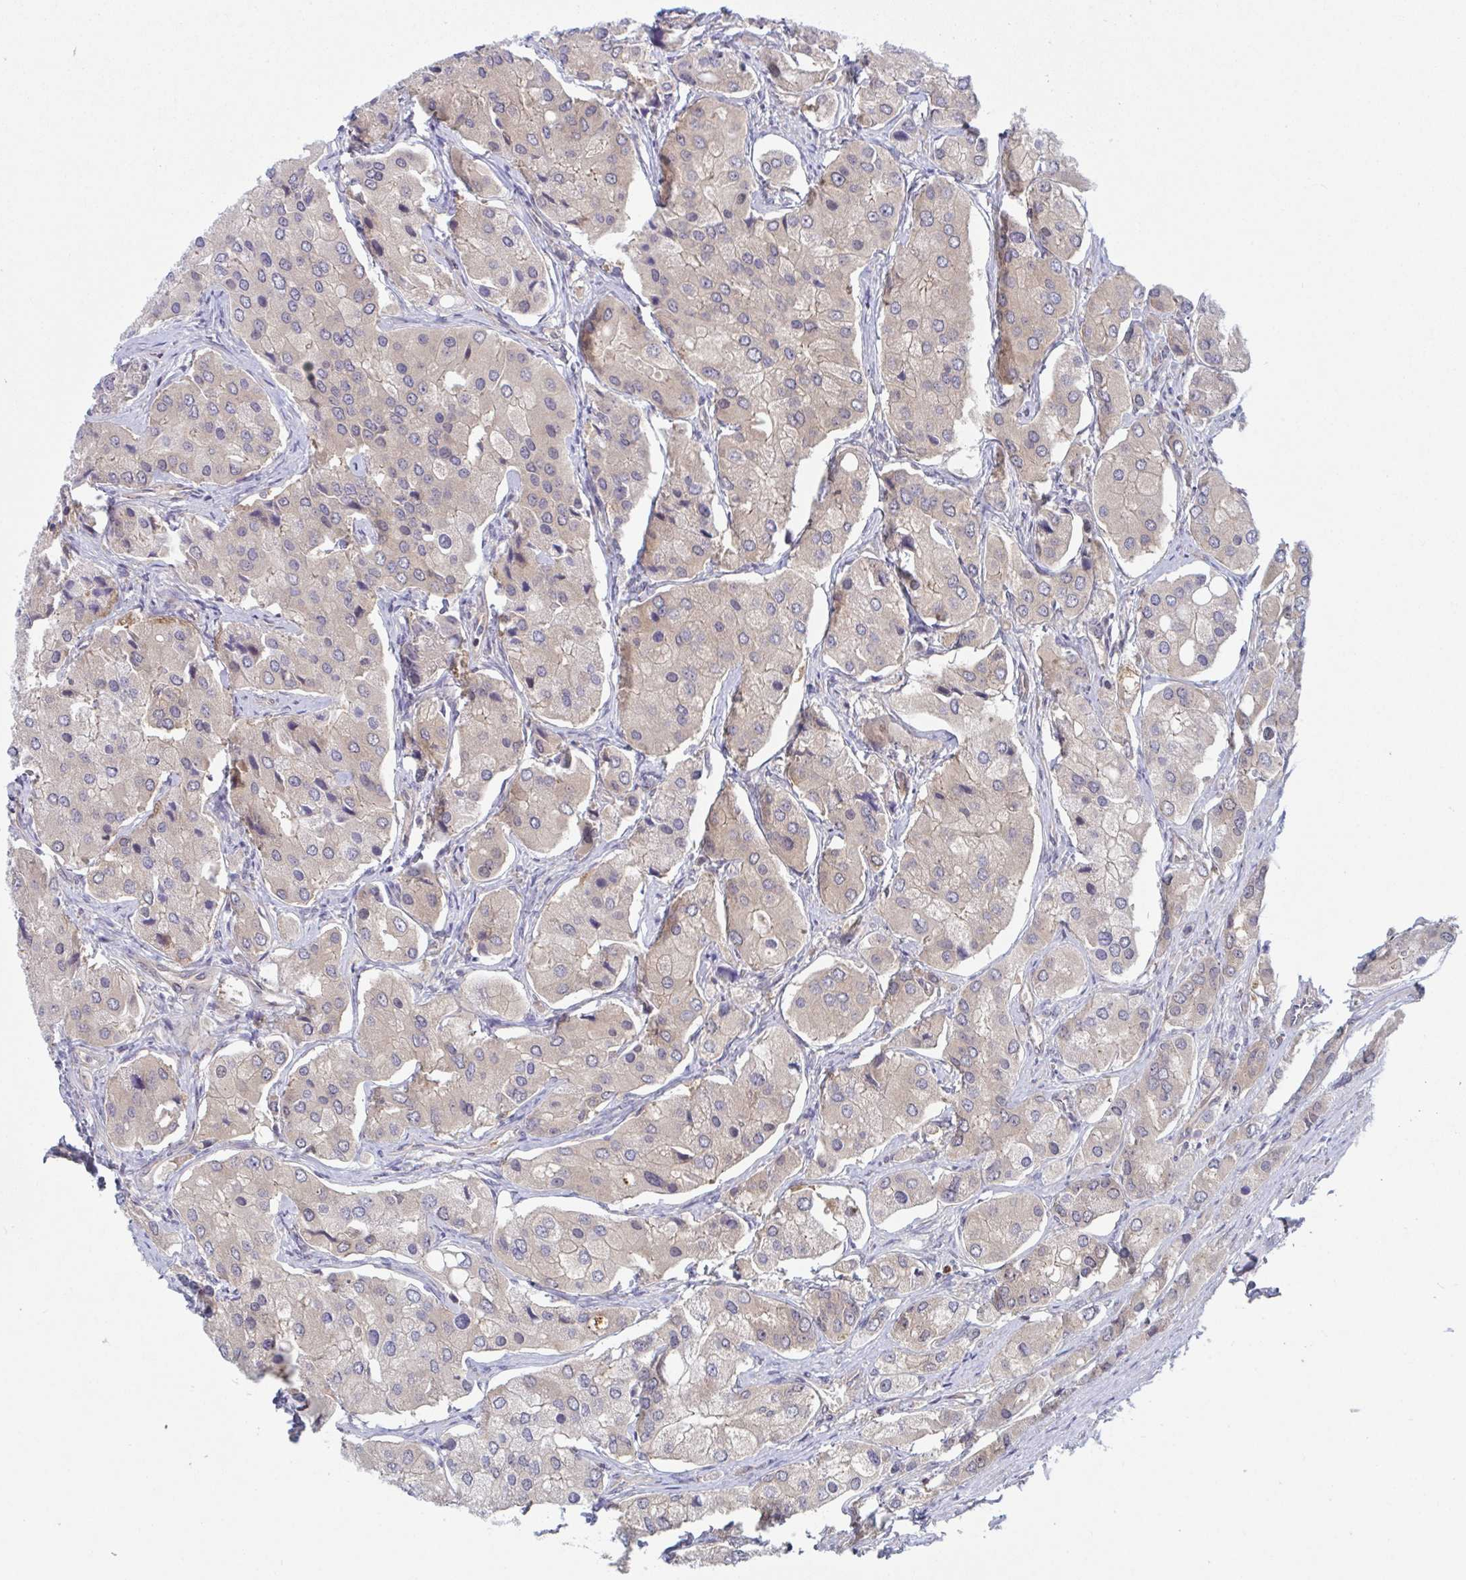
{"staining": {"intensity": "weak", "quantity": "<25%", "location": "cytoplasmic/membranous"}, "tissue": "prostate cancer", "cell_type": "Tumor cells", "image_type": "cancer", "snomed": [{"axis": "morphology", "description": "Adenocarcinoma, Low grade"}, {"axis": "topography", "description": "Prostate"}], "caption": "An immunohistochemistry (IHC) micrograph of prostate cancer is shown. There is no staining in tumor cells of prostate cancer.", "gene": "LMNTD2", "patient": {"sex": "male", "age": 69}}